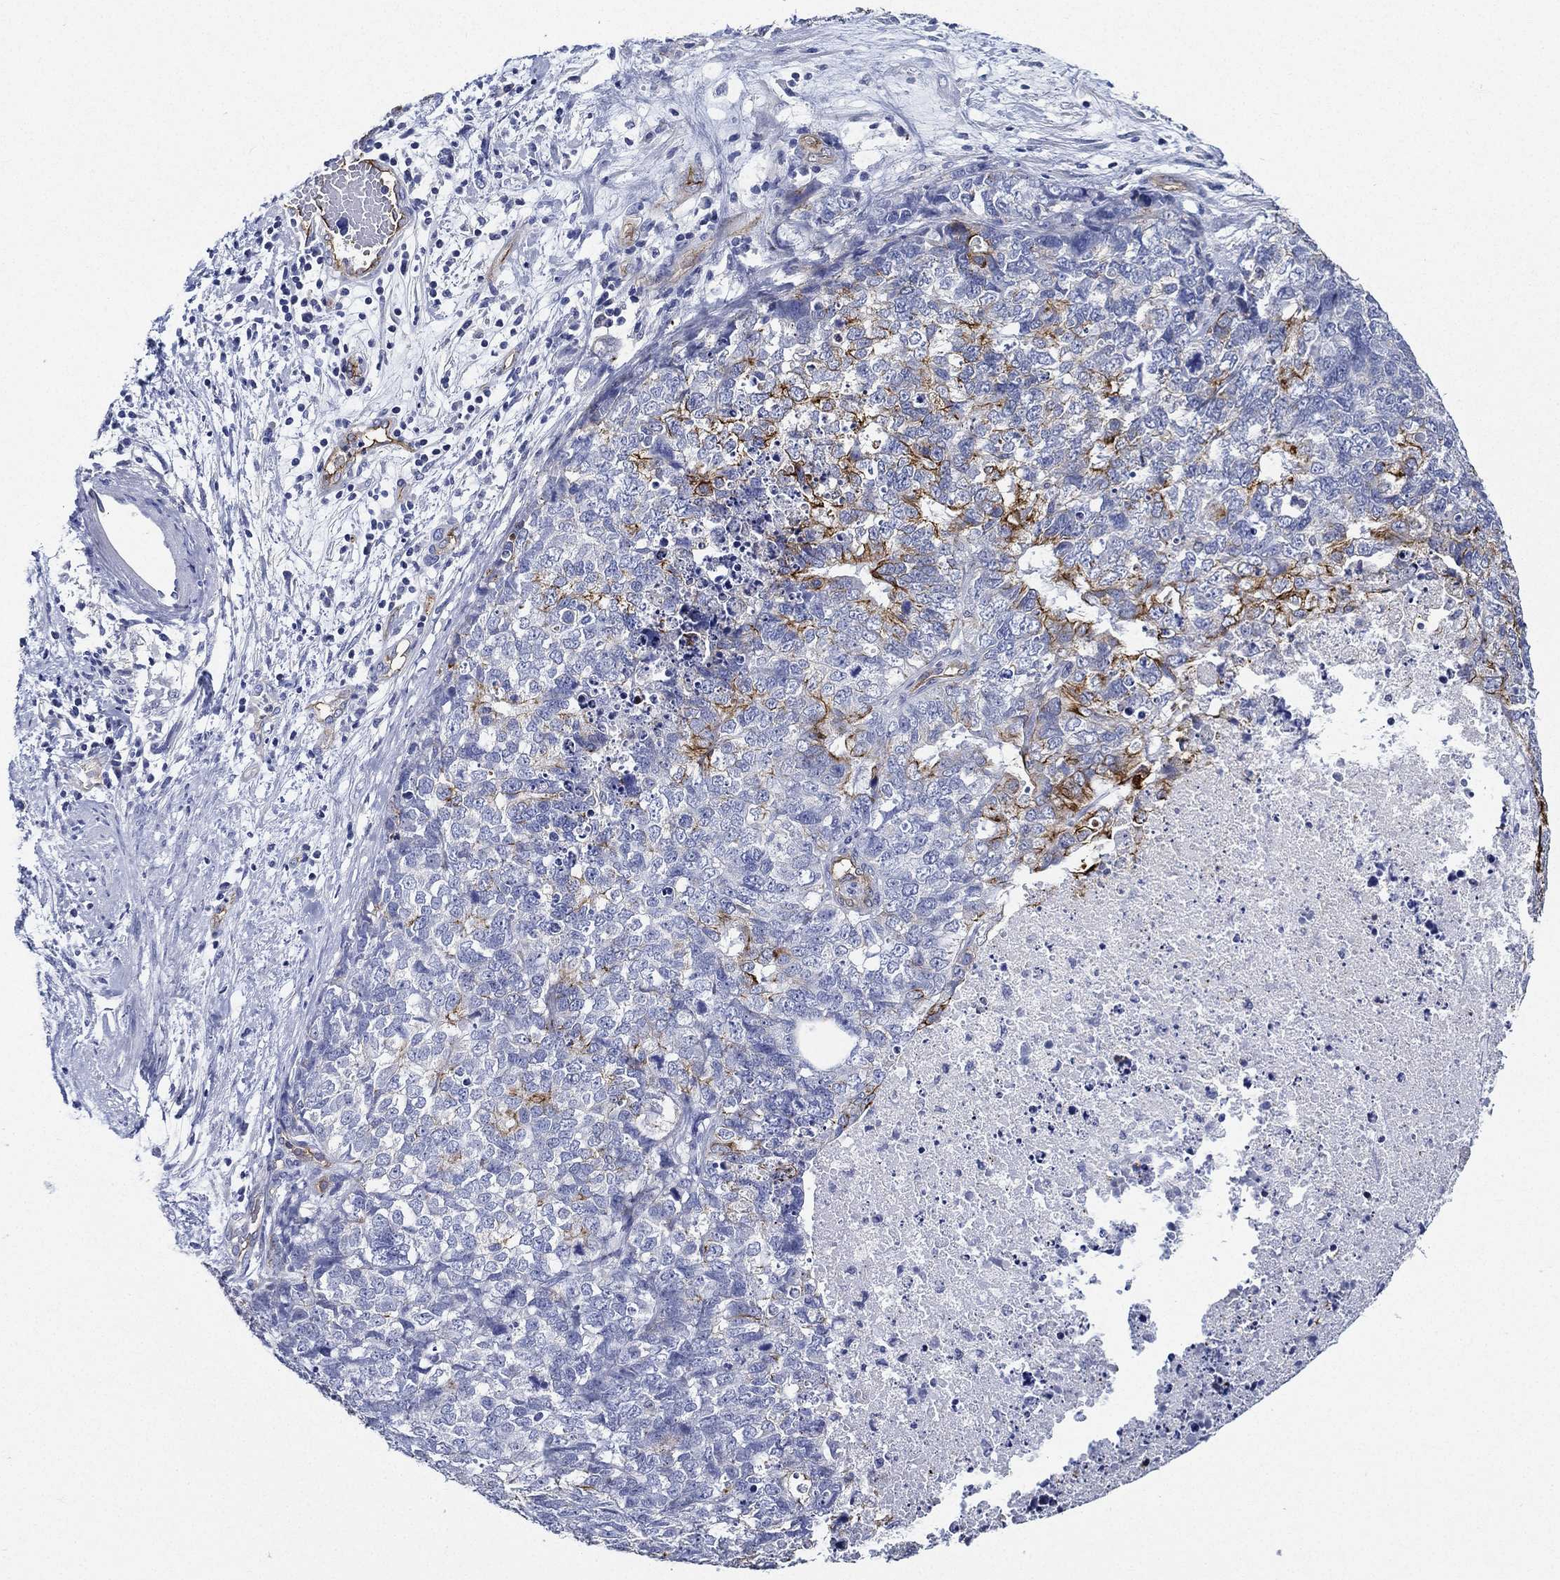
{"staining": {"intensity": "strong", "quantity": "<25%", "location": "cytoplasmic/membranous"}, "tissue": "cervical cancer", "cell_type": "Tumor cells", "image_type": "cancer", "snomed": [{"axis": "morphology", "description": "Squamous cell carcinoma, NOS"}, {"axis": "topography", "description": "Cervix"}], "caption": "Approximately <25% of tumor cells in squamous cell carcinoma (cervical) exhibit strong cytoplasmic/membranous protein expression as visualized by brown immunohistochemical staining.", "gene": "NEDD9", "patient": {"sex": "female", "age": 63}}